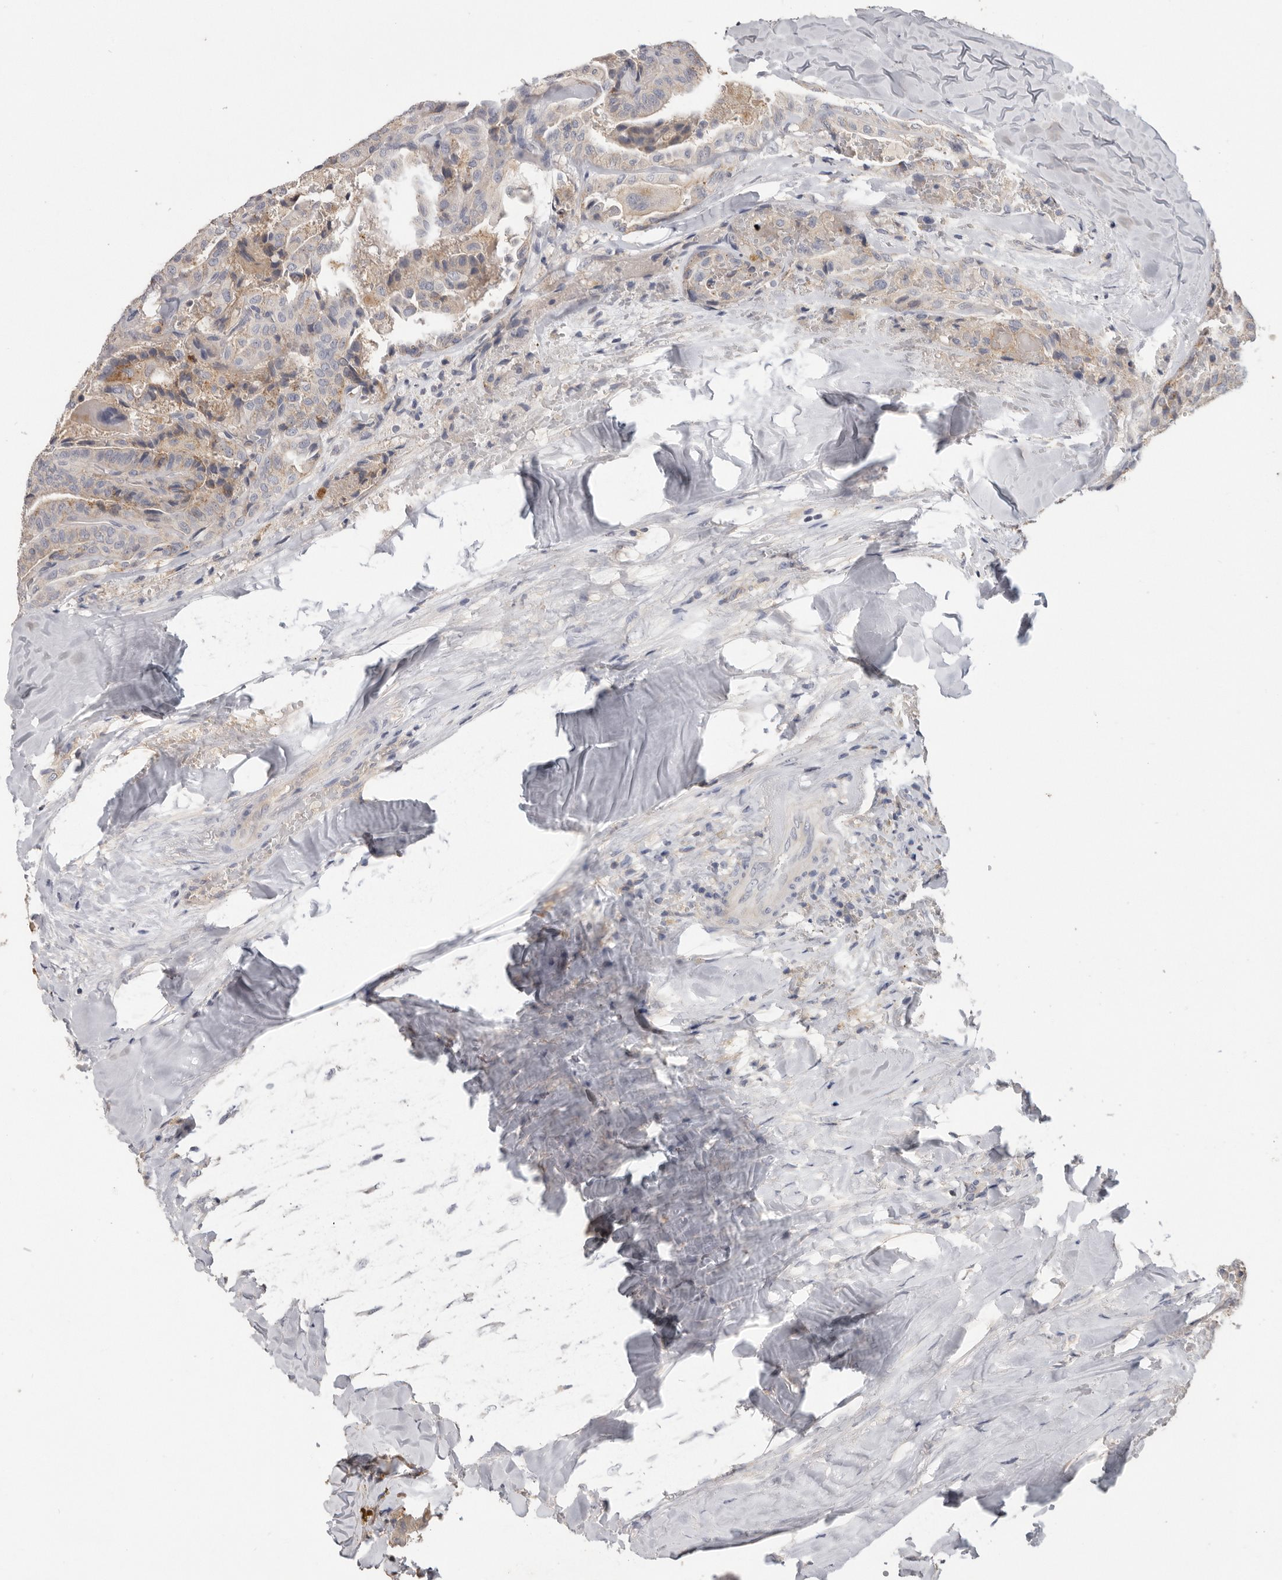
{"staining": {"intensity": "weak", "quantity": "25%-75%", "location": "cytoplasmic/membranous"}, "tissue": "thyroid cancer", "cell_type": "Tumor cells", "image_type": "cancer", "snomed": [{"axis": "morphology", "description": "Papillary adenocarcinoma, NOS"}, {"axis": "topography", "description": "Thyroid gland"}], "caption": "Protein staining reveals weak cytoplasmic/membranous positivity in approximately 25%-75% of tumor cells in thyroid papillary adenocarcinoma. (Stains: DAB in brown, nuclei in blue, Microscopy: brightfield microscopy at high magnification).", "gene": "WDTC1", "patient": {"sex": "male", "age": 77}}